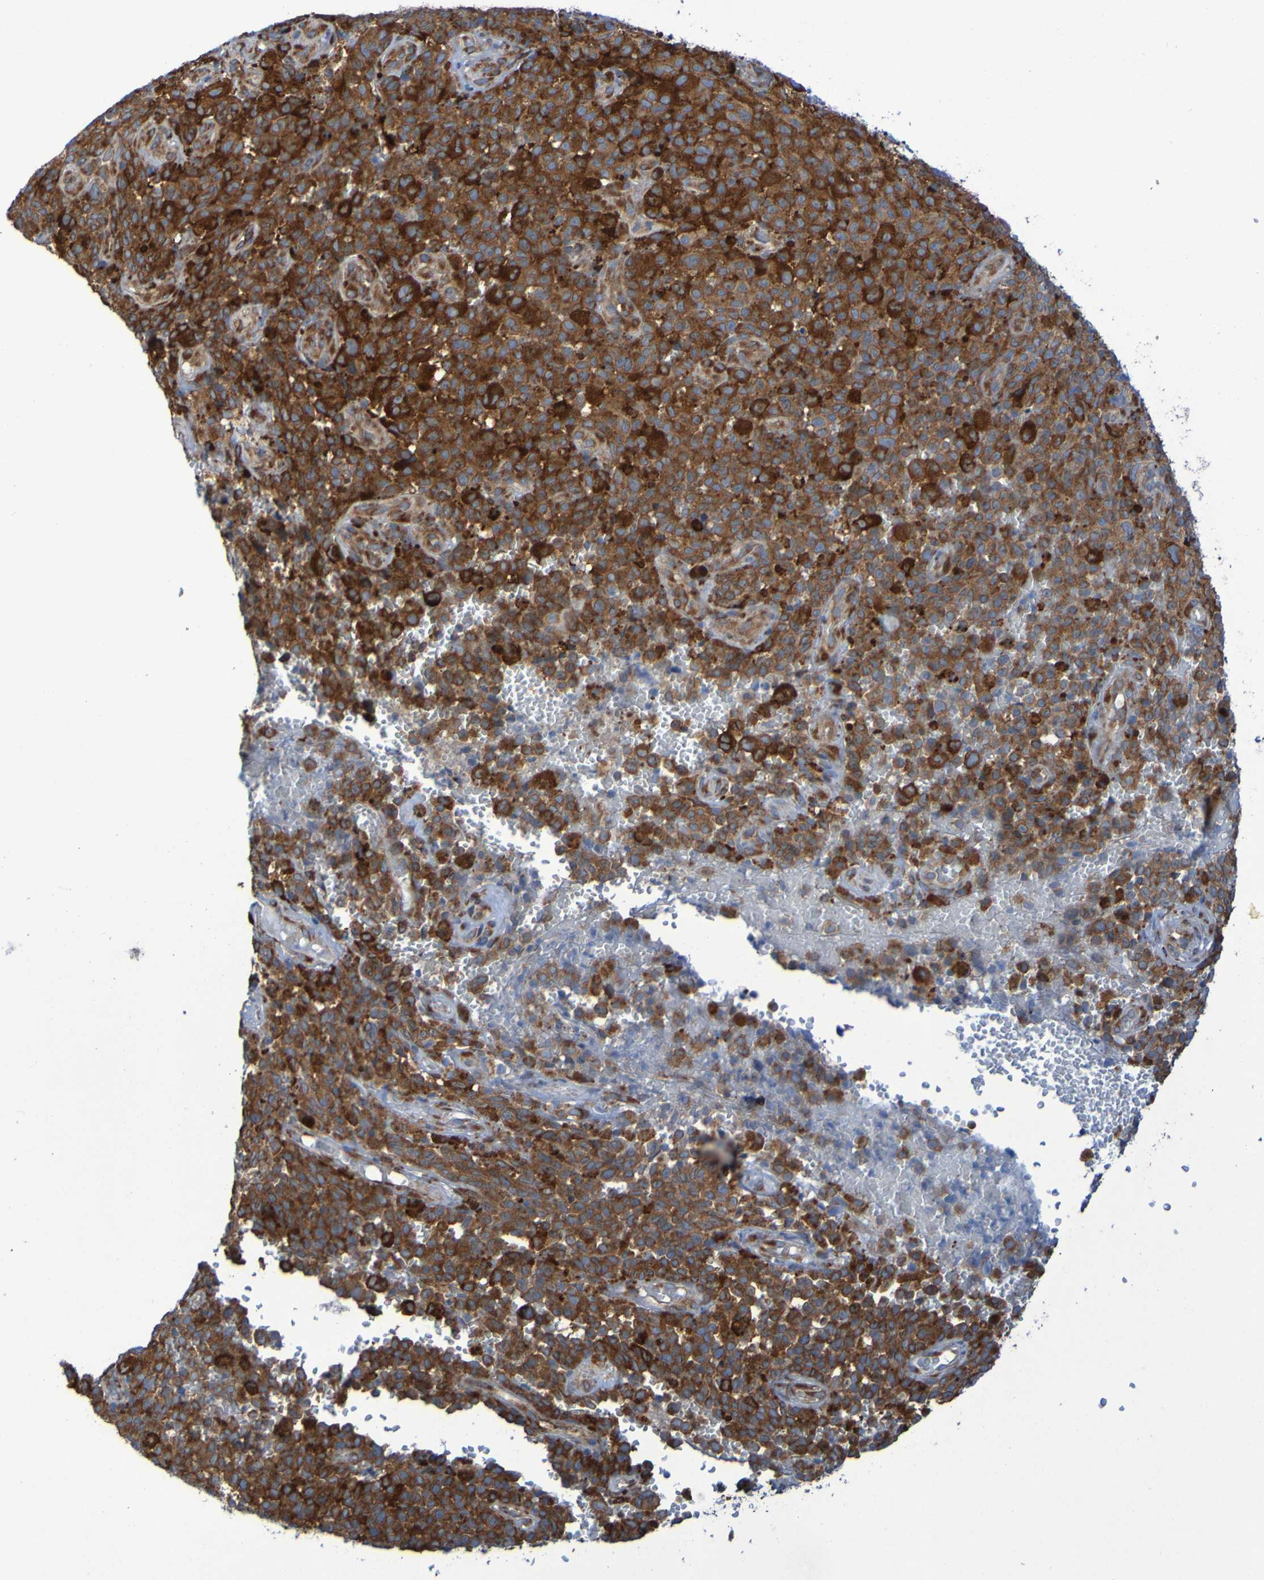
{"staining": {"intensity": "strong", "quantity": ">75%", "location": "cytoplasmic/membranous"}, "tissue": "melanoma", "cell_type": "Tumor cells", "image_type": "cancer", "snomed": [{"axis": "morphology", "description": "Malignant melanoma, NOS"}, {"axis": "topography", "description": "Skin"}], "caption": "Melanoma tissue reveals strong cytoplasmic/membranous expression in about >75% of tumor cells, visualized by immunohistochemistry.", "gene": "FKBP3", "patient": {"sex": "female", "age": 82}}